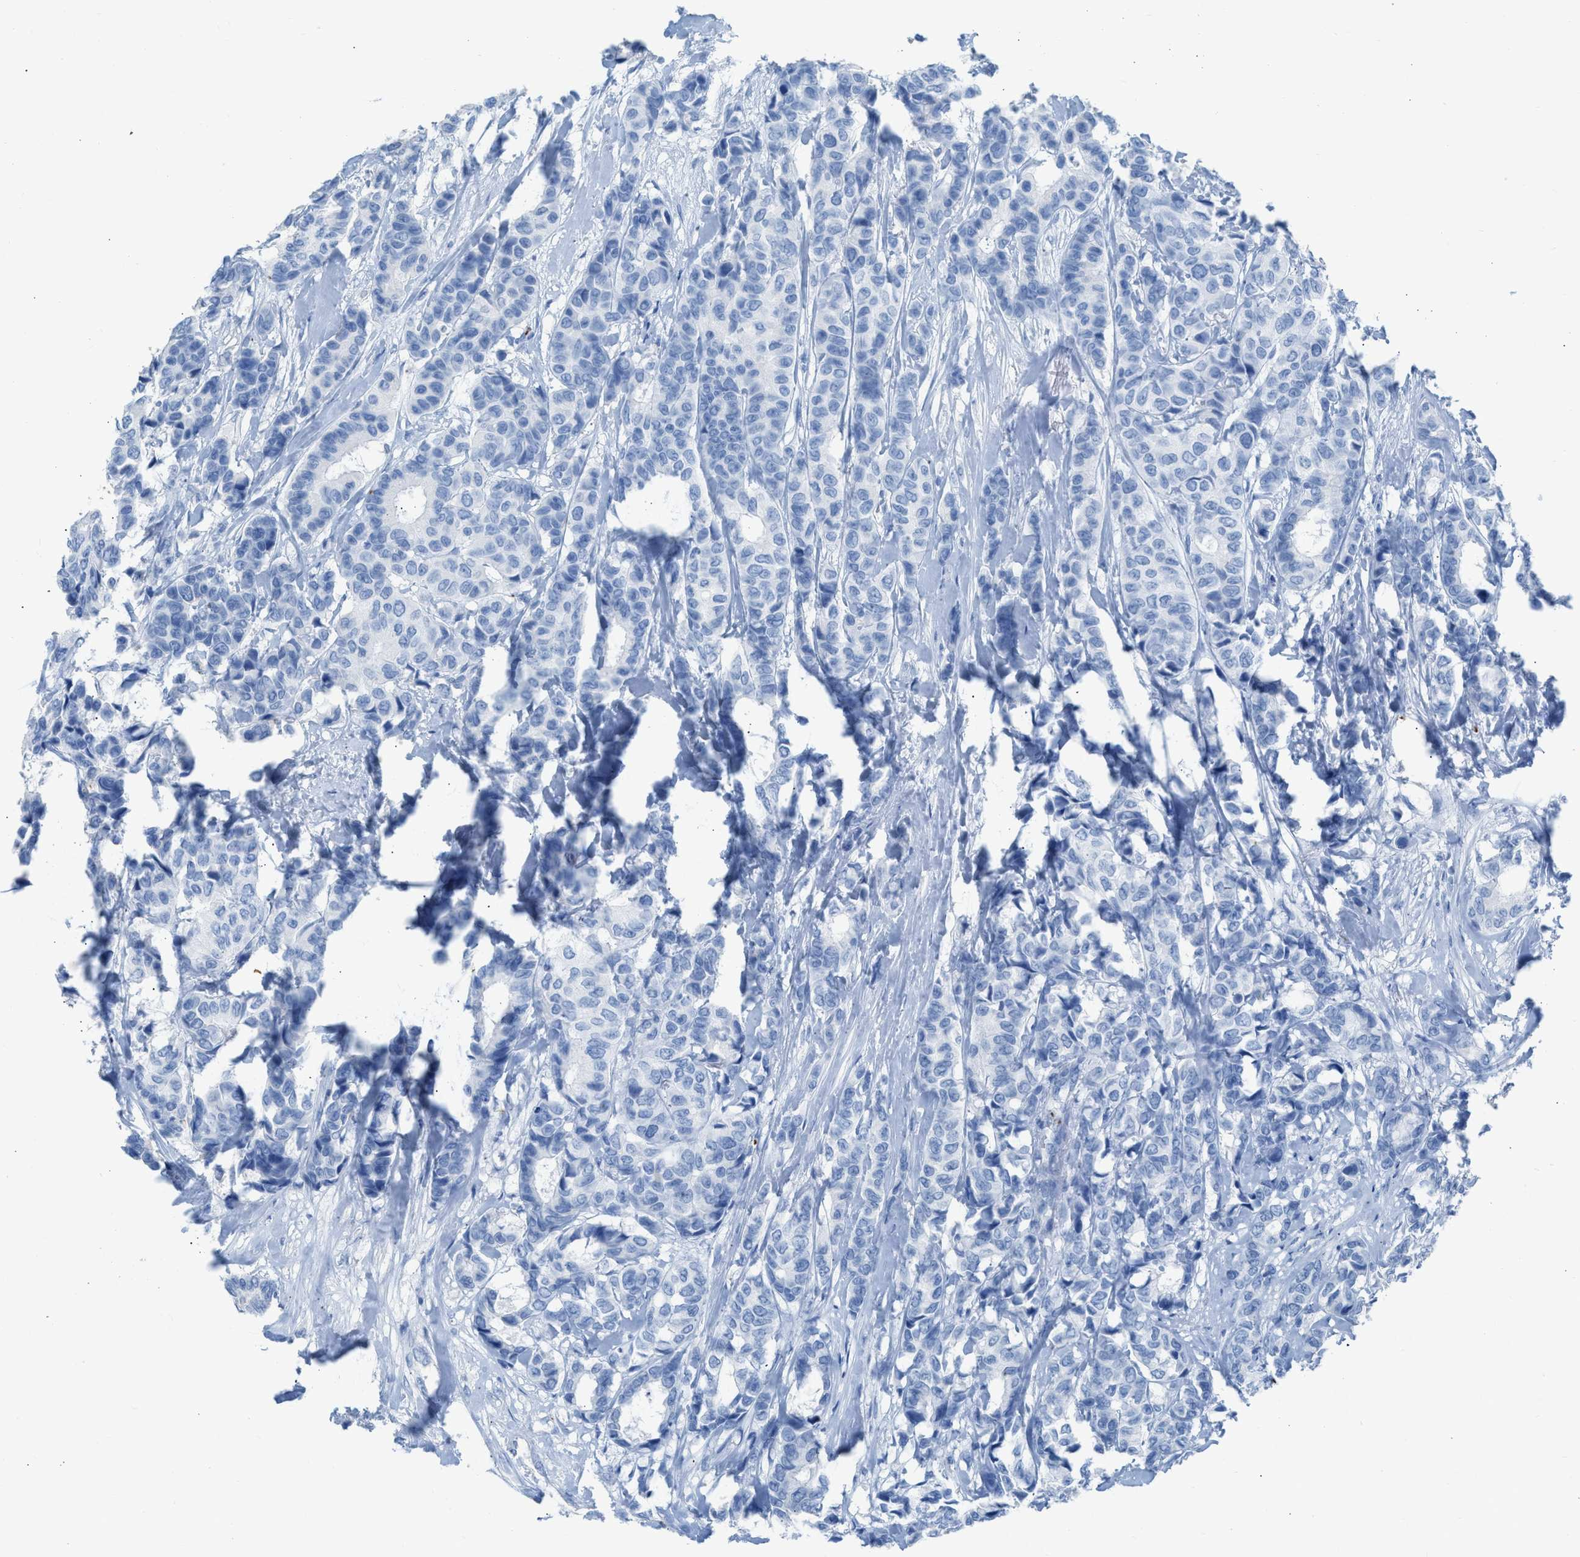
{"staining": {"intensity": "negative", "quantity": "none", "location": "none"}, "tissue": "breast cancer", "cell_type": "Tumor cells", "image_type": "cancer", "snomed": [{"axis": "morphology", "description": "Duct carcinoma"}, {"axis": "topography", "description": "Breast"}], "caption": "An image of intraductal carcinoma (breast) stained for a protein displays no brown staining in tumor cells.", "gene": "FAIM2", "patient": {"sex": "female", "age": 87}}